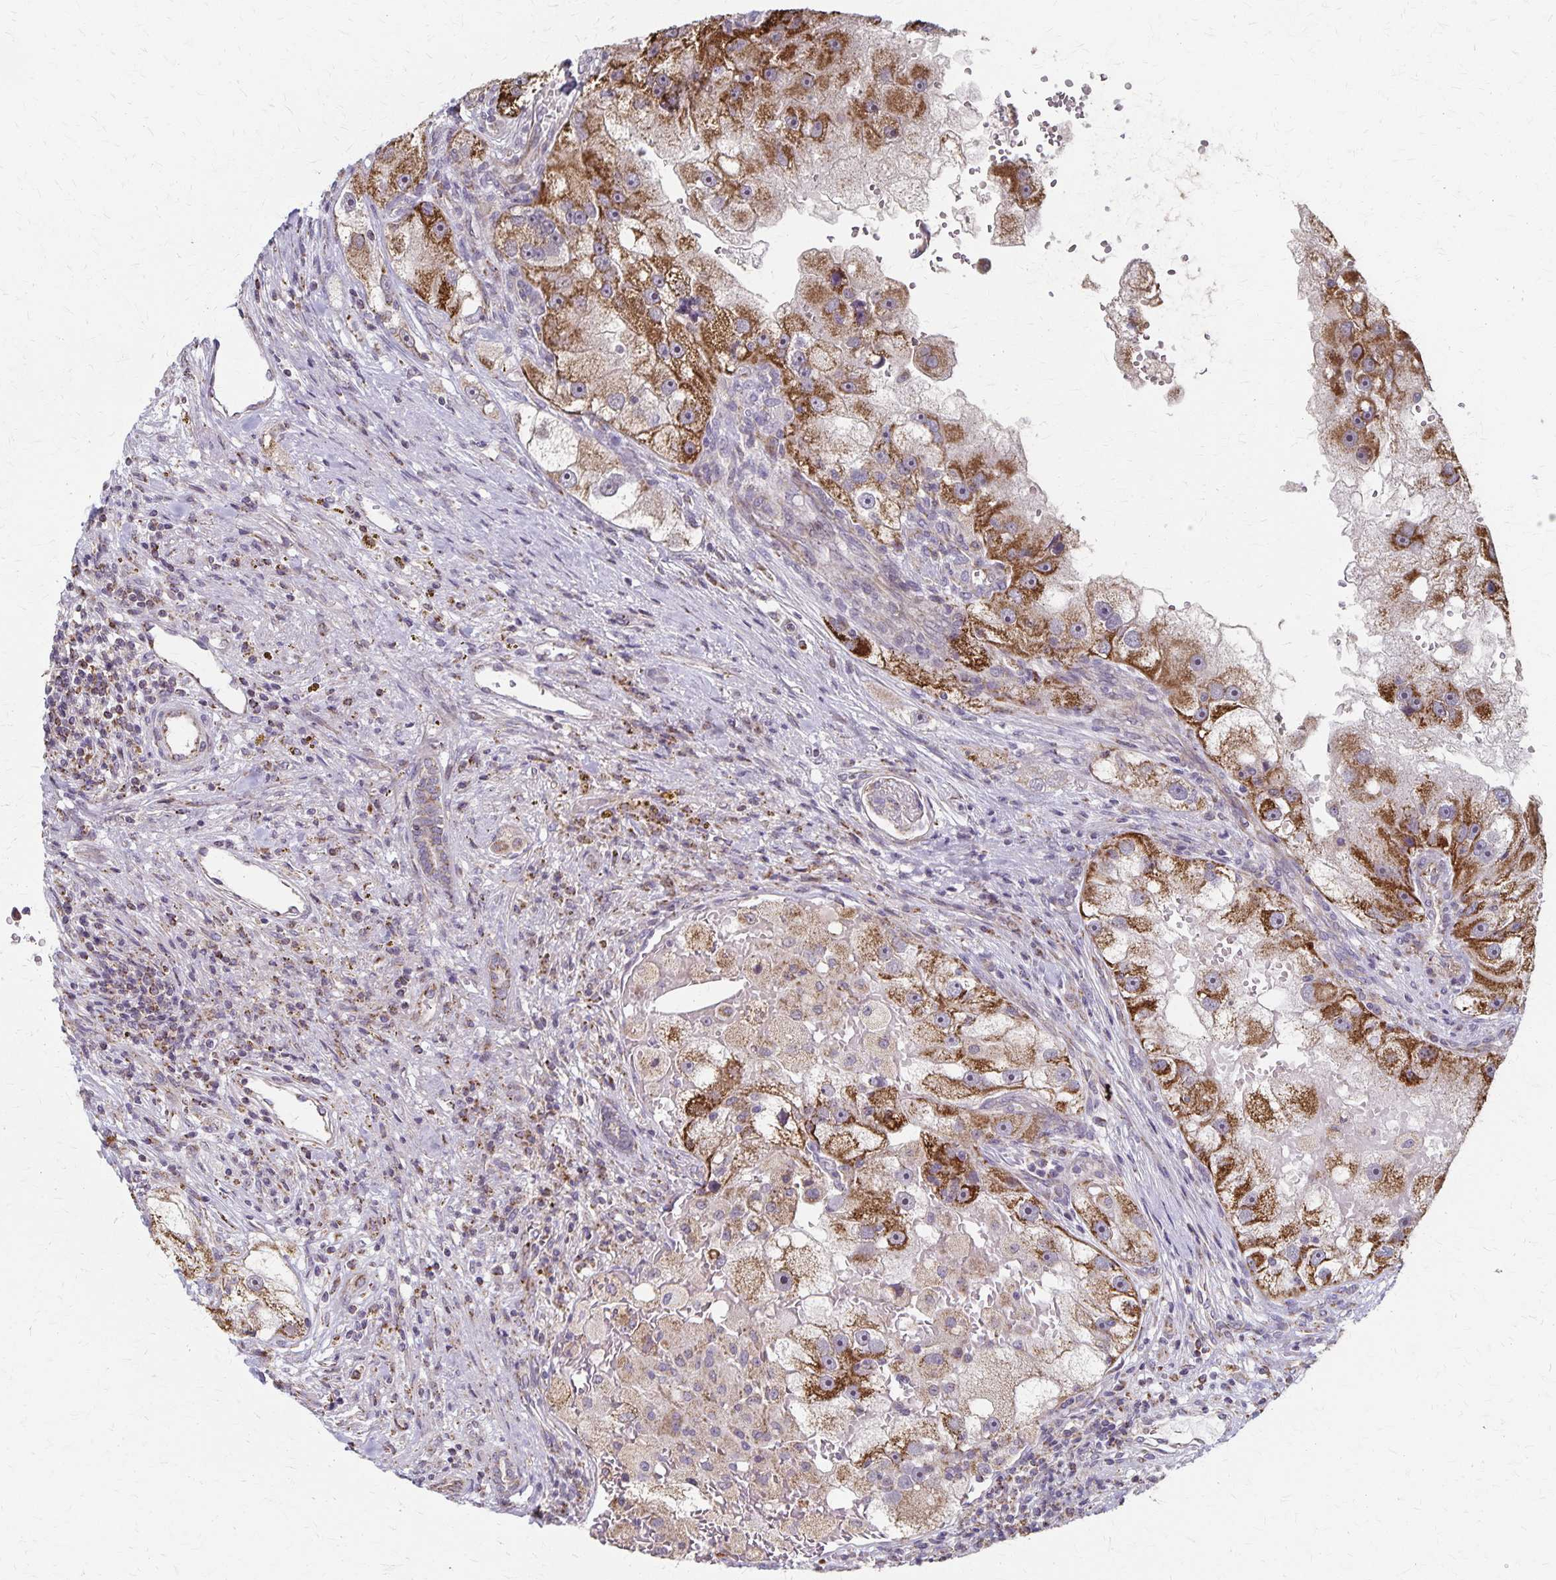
{"staining": {"intensity": "strong", "quantity": ">75%", "location": "cytoplasmic/membranous"}, "tissue": "renal cancer", "cell_type": "Tumor cells", "image_type": "cancer", "snomed": [{"axis": "morphology", "description": "Adenocarcinoma, NOS"}, {"axis": "topography", "description": "Kidney"}], "caption": "Tumor cells demonstrate high levels of strong cytoplasmic/membranous positivity in approximately >75% of cells in adenocarcinoma (renal).", "gene": "DYRK4", "patient": {"sex": "male", "age": 63}}